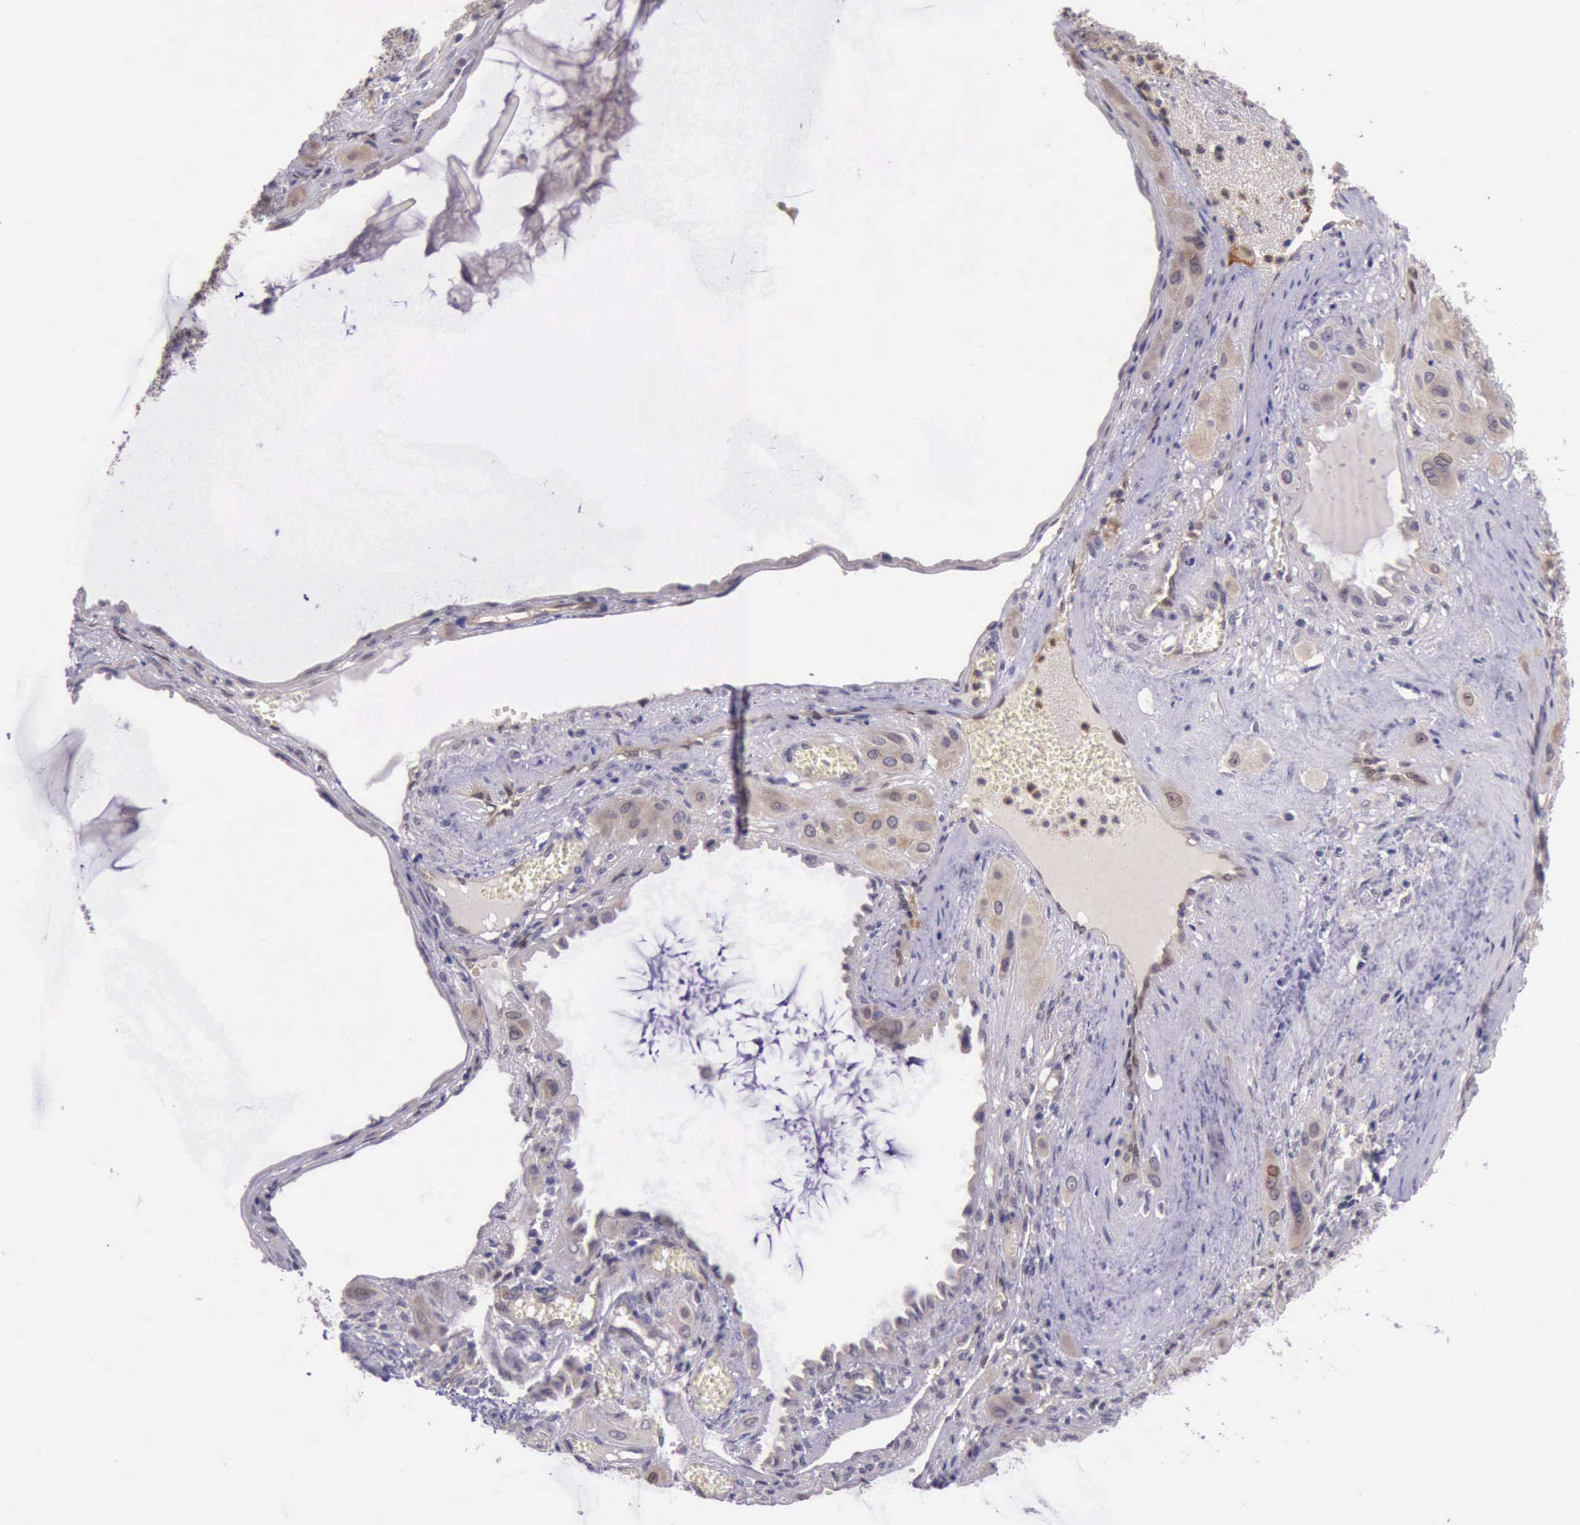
{"staining": {"intensity": "weak", "quantity": ">75%", "location": "cytoplasmic/membranous"}, "tissue": "cervical cancer", "cell_type": "Tumor cells", "image_type": "cancer", "snomed": [{"axis": "morphology", "description": "Squamous cell carcinoma, NOS"}, {"axis": "topography", "description": "Cervix"}], "caption": "The immunohistochemical stain shows weak cytoplasmic/membranous expression in tumor cells of cervical squamous cell carcinoma tissue.", "gene": "PLEK2", "patient": {"sex": "female", "age": 34}}